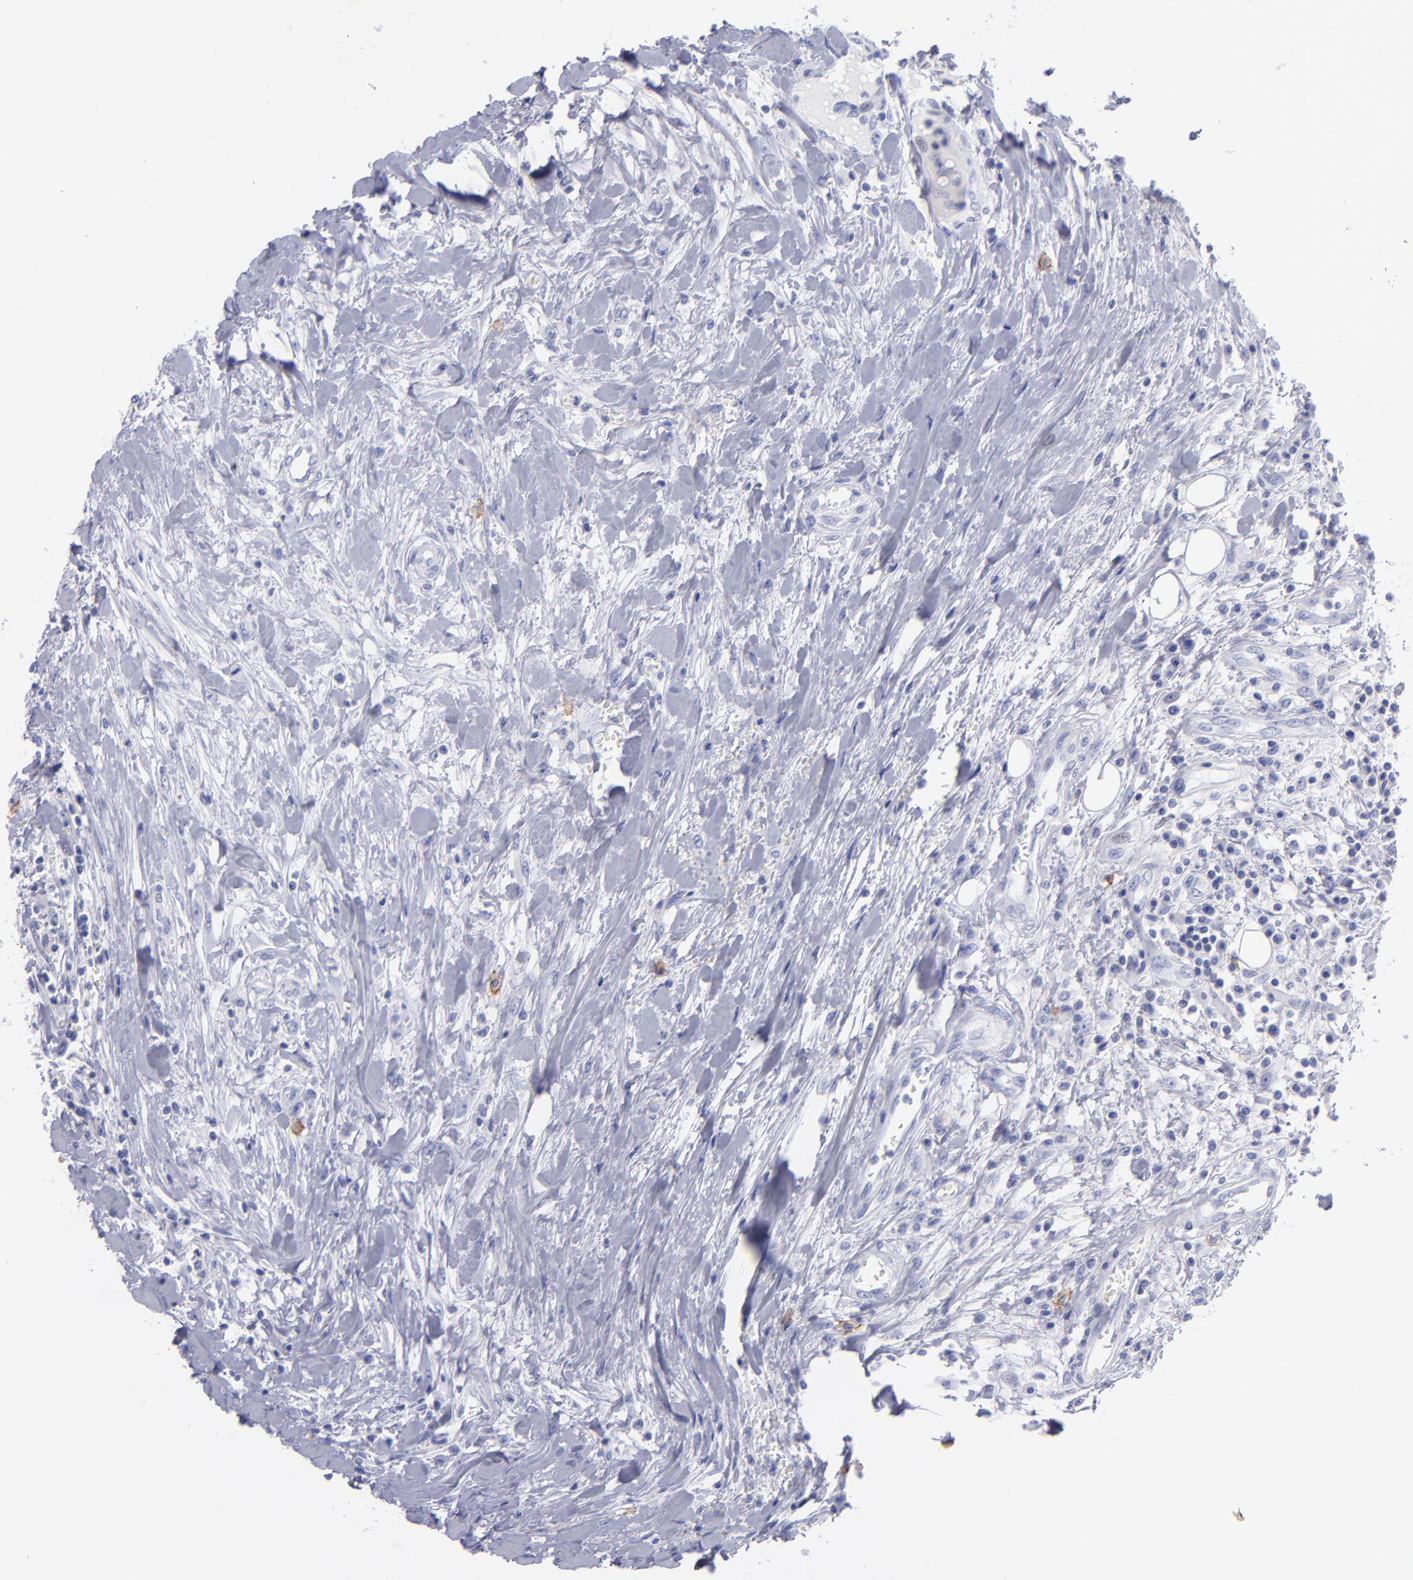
{"staining": {"intensity": "negative", "quantity": "none", "location": "none"}, "tissue": "head and neck cancer", "cell_type": "Tumor cells", "image_type": "cancer", "snomed": [{"axis": "morphology", "description": "Squamous cell carcinoma, NOS"}, {"axis": "morphology", "description": "Squamous cell carcinoma, metastatic, NOS"}, {"axis": "topography", "description": "Lymph node"}, {"axis": "topography", "description": "Salivary gland"}, {"axis": "topography", "description": "Head-Neck"}], "caption": "This is an IHC micrograph of head and neck cancer. There is no positivity in tumor cells.", "gene": "CD82", "patient": {"sex": "female", "age": 74}}